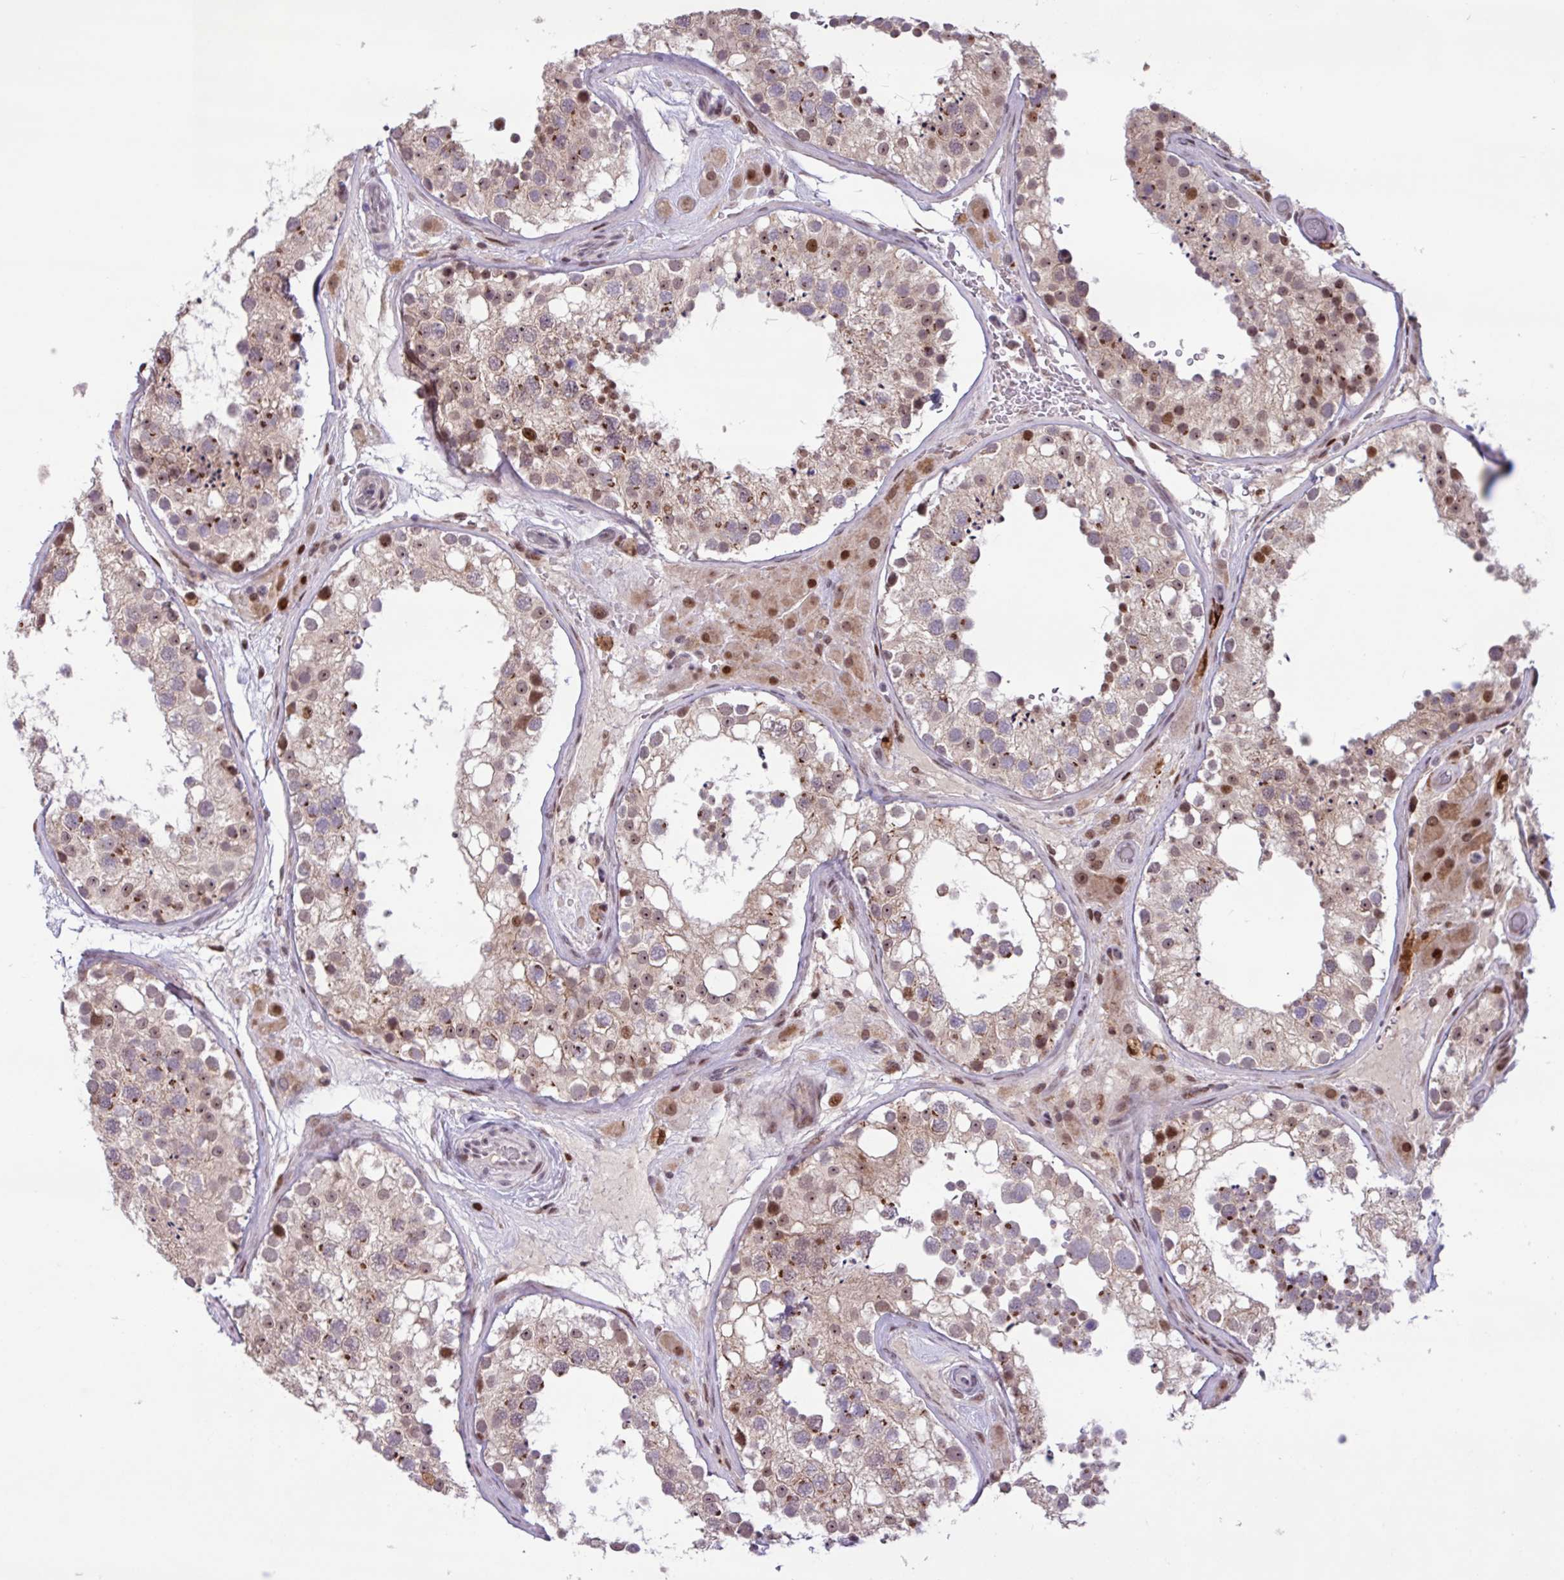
{"staining": {"intensity": "moderate", "quantity": ">75%", "location": "cytoplasmic/membranous,nuclear"}, "tissue": "testis", "cell_type": "Cells in seminiferous ducts", "image_type": "normal", "snomed": [{"axis": "morphology", "description": "Normal tissue, NOS"}, {"axis": "topography", "description": "Testis"}], "caption": "Brown immunohistochemical staining in unremarkable testis shows moderate cytoplasmic/membranous,nuclear staining in about >75% of cells in seminiferous ducts. (DAB IHC, brown staining for protein, blue staining for nuclei).", "gene": "BRD3", "patient": {"sex": "male", "age": 26}}